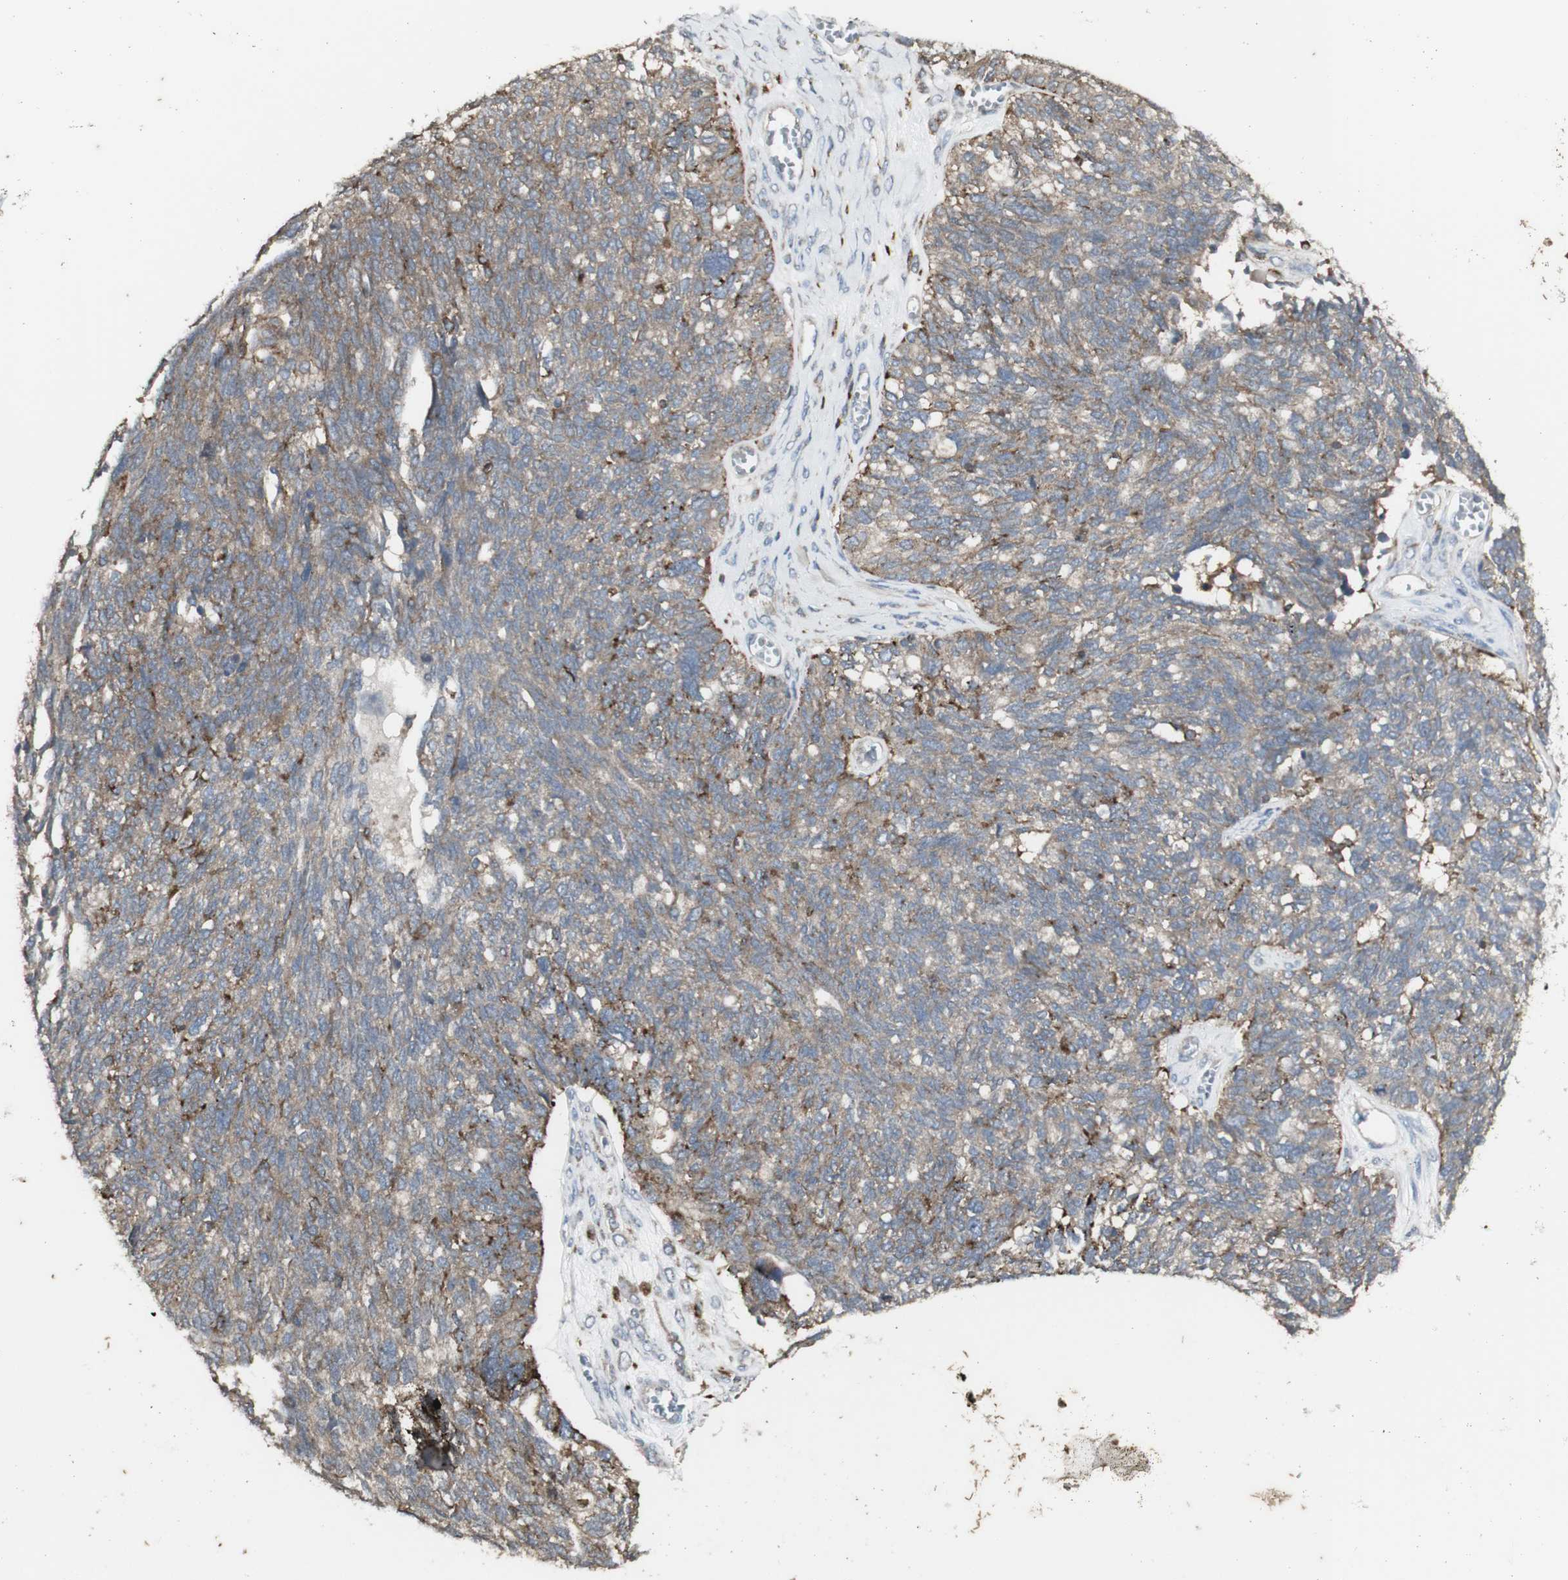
{"staining": {"intensity": "weak", "quantity": ">75%", "location": "cytoplasmic/membranous"}, "tissue": "ovarian cancer", "cell_type": "Tumor cells", "image_type": "cancer", "snomed": [{"axis": "morphology", "description": "Cystadenocarcinoma, serous, NOS"}, {"axis": "topography", "description": "Ovary"}], "caption": "Immunohistochemical staining of ovarian cancer displays weak cytoplasmic/membranous protein staining in approximately >75% of tumor cells. (DAB (3,3'-diaminobenzidine) = brown stain, brightfield microscopy at high magnification).", "gene": "ATP6V1E1", "patient": {"sex": "female", "age": 79}}